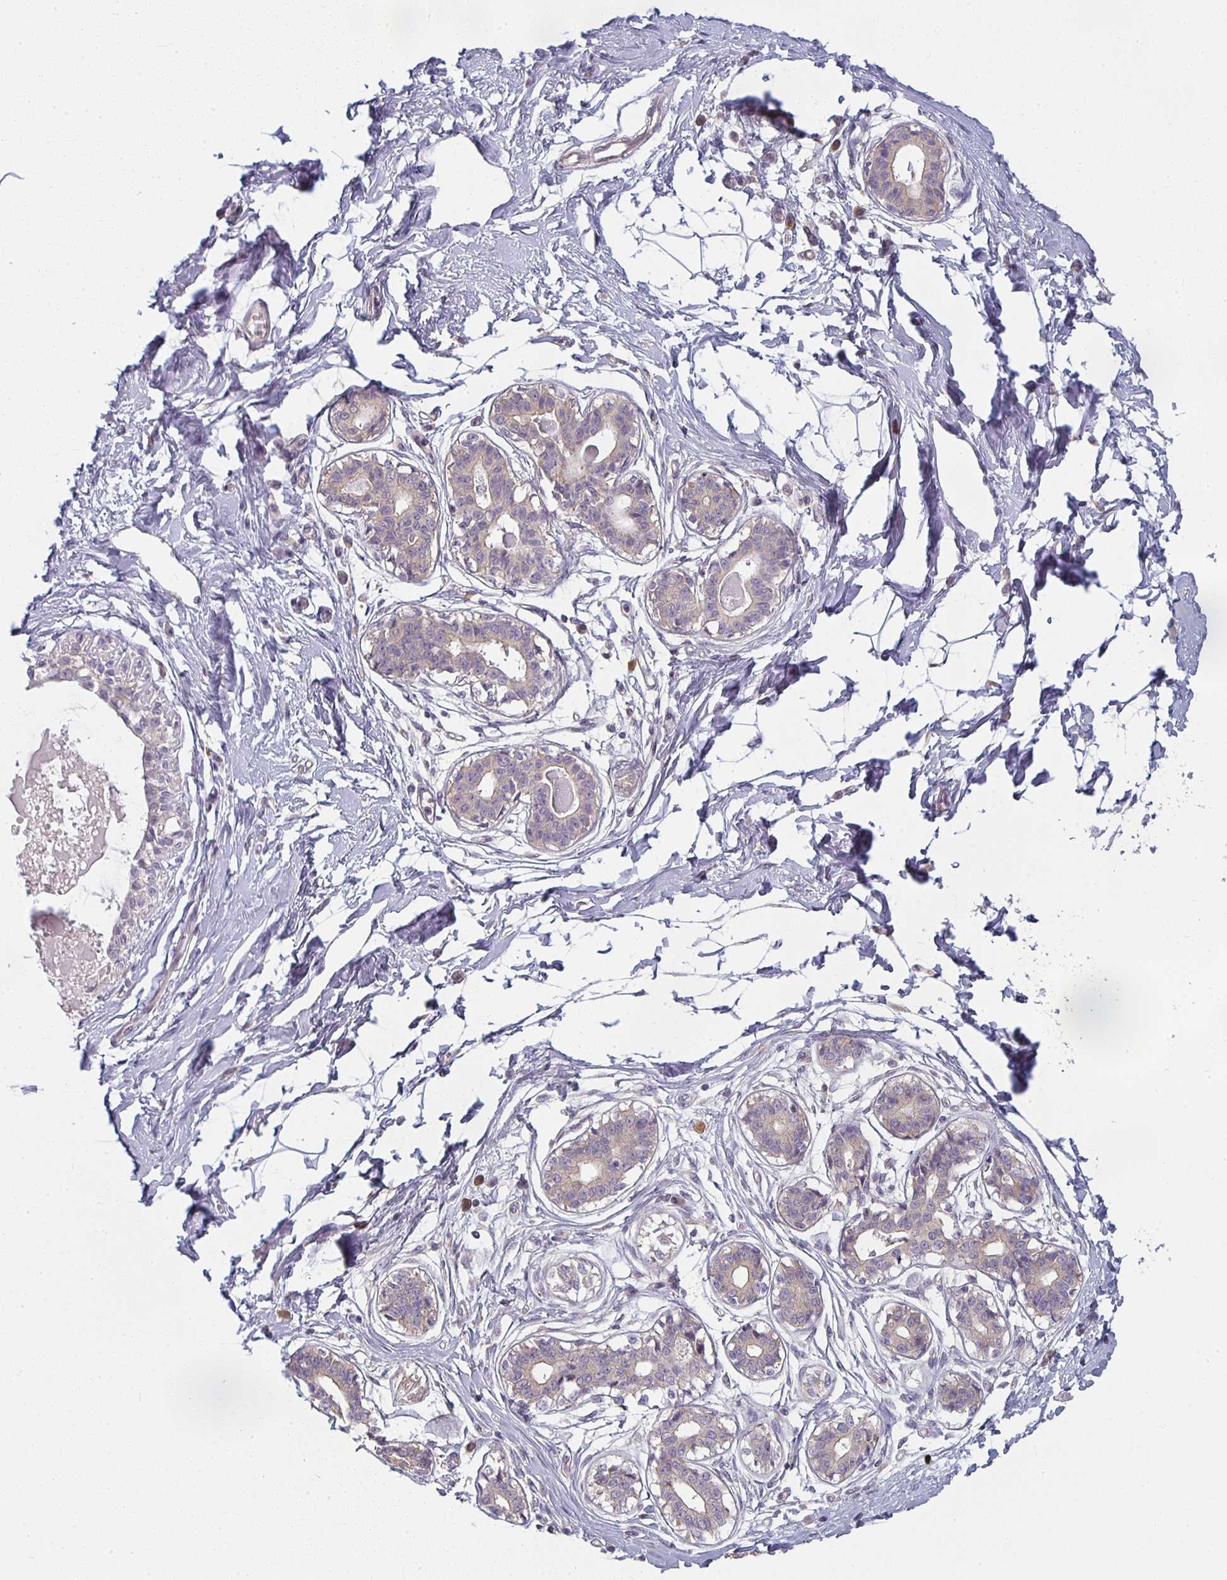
{"staining": {"intensity": "negative", "quantity": "none", "location": "none"}, "tissue": "breast", "cell_type": "Adipocytes", "image_type": "normal", "snomed": [{"axis": "morphology", "description": "Normal tissue, NOS"}, {"axis": "topography", "description": "Breast"}], "caption": "A high-resolution micrograph shows IHC staining of unremarkable breast, which demonstrates no significant staining in adipocytes. Nuclei are stained in blue.", "gene": "CTHRC1", "patient": {"sex": "female", "age": 45}}